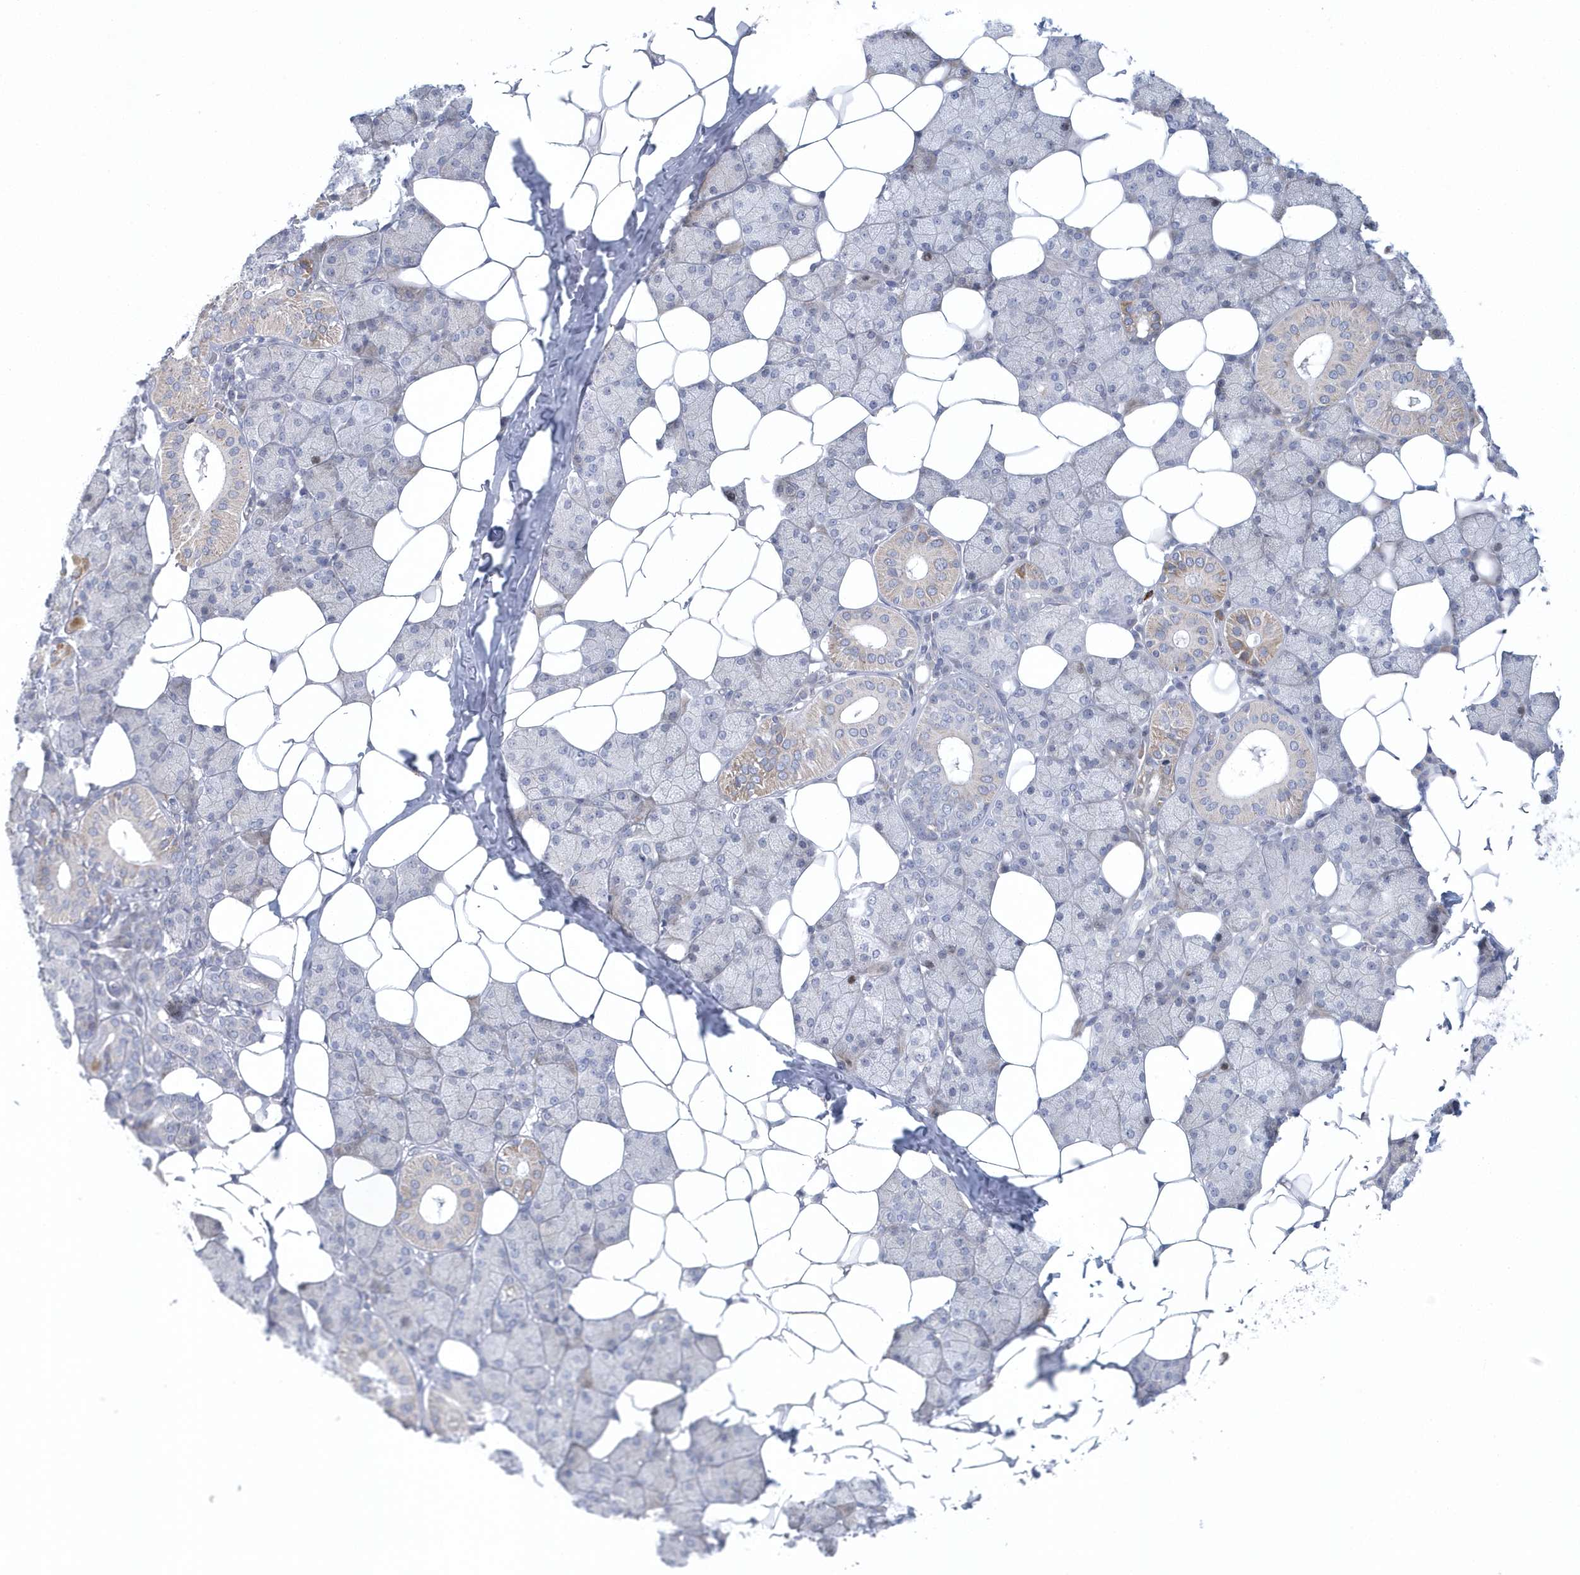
{"staining": {"intensity": "negative", "quantity": "none", "location": "none"}, "tissue": "salivary gland", "cell_type": "Glandular cells", "image_type": "normal", "snomed": [{"axis": "morphology", "description": "Normal tissue, NOS"}, {"axis": "topography", "description": "Salivary gland"}], "caption": "Salivary gland stained for a protein using immunohistochemistry (IHC) exhibits no positivity glandular cells.", "gene": "NIPAL1", "patient": {"sex": "female", "age": 33}}